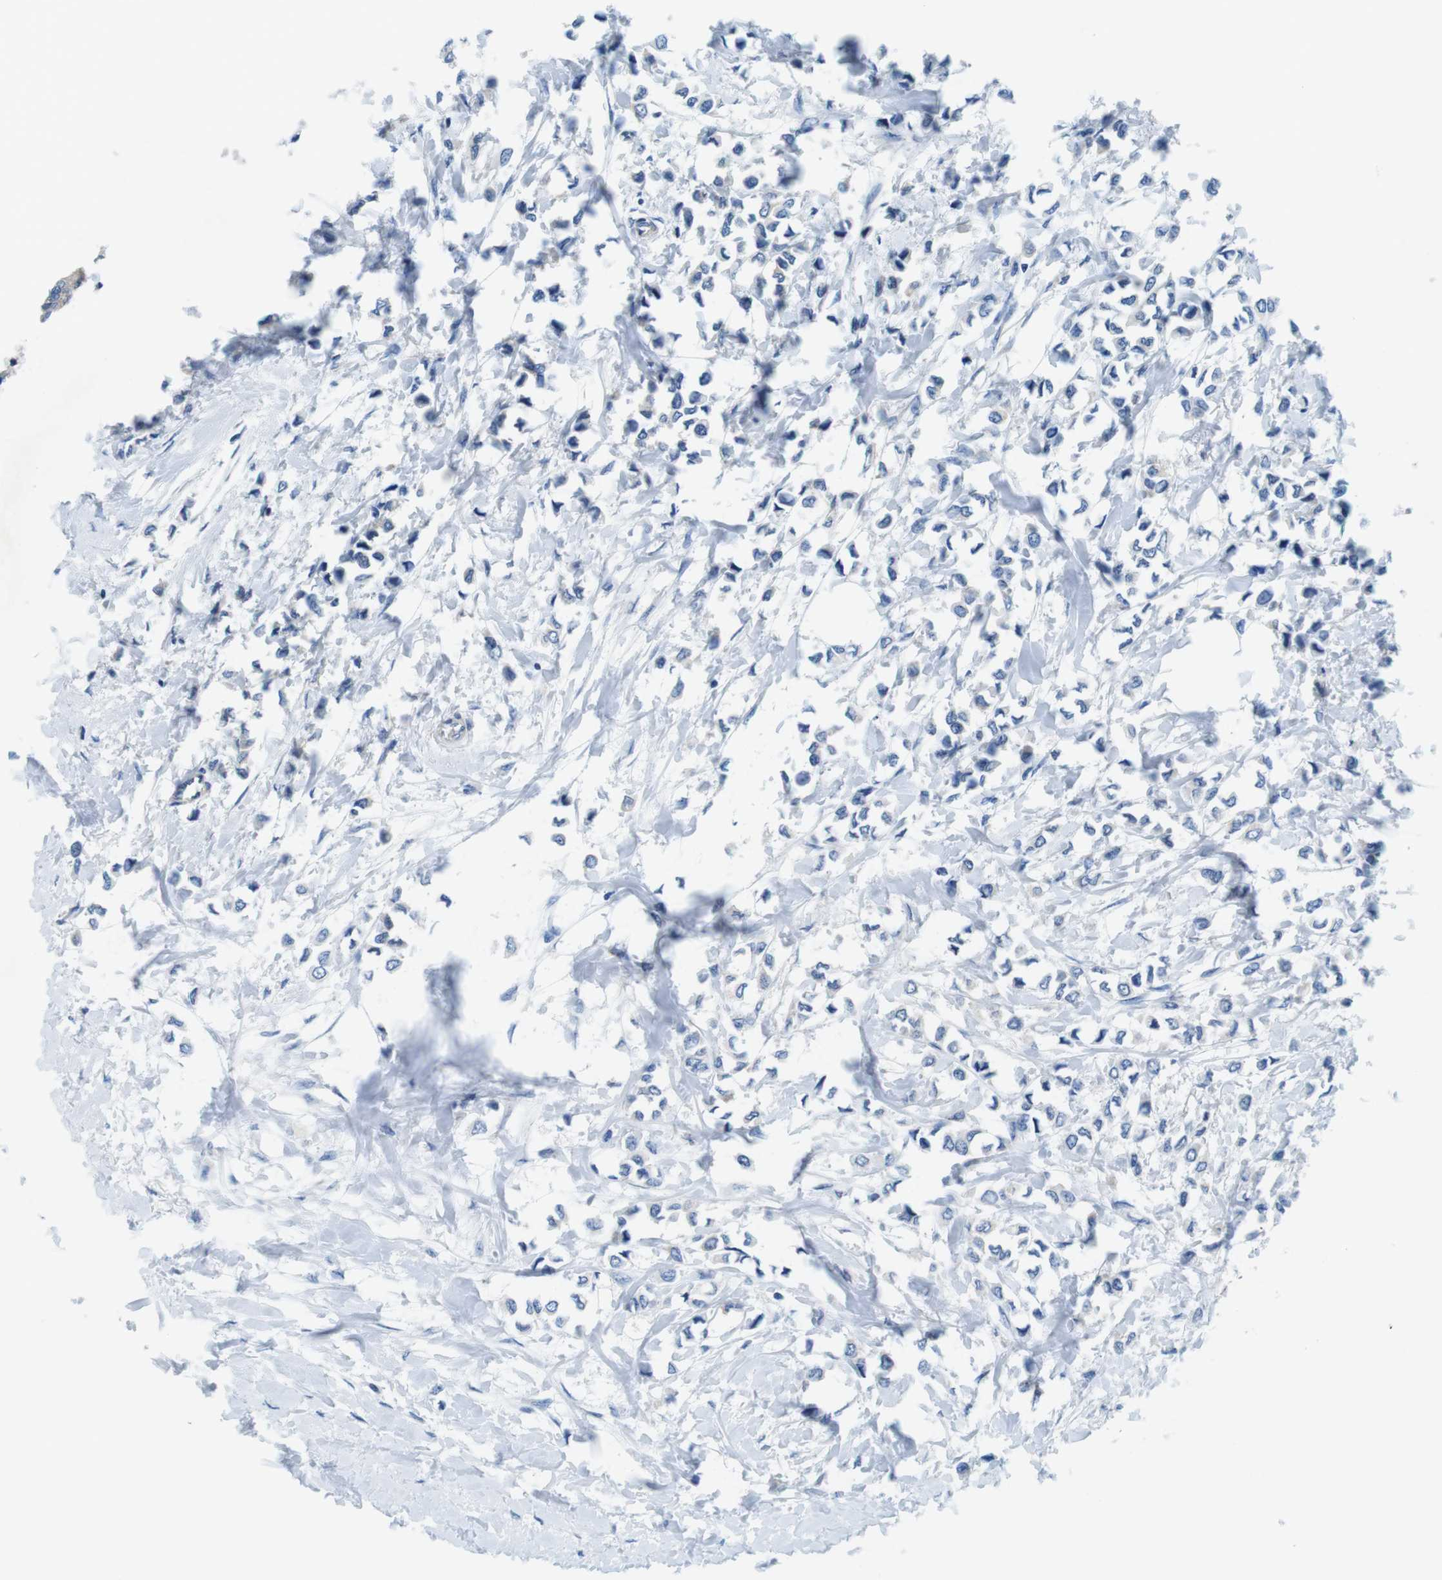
{"staining": {"intensity": "negative", "quantity": "none", "location": "none"}, "tissue": "breast cancer", "cell_type": "Tumor cells", "image_type": "cancer", "snomed": [{"axis": "morphology", "description": "Lobular carcinoma"}, {"axis": "topography", "description": "Breast"}], "caption": "IHC micrograph of lobular carcinoma (breast) stained for a protein (brown), which displays no expression in tumor cells.", "gene": "DENND4C", "patient": {"sex": "female", "age": 51}}